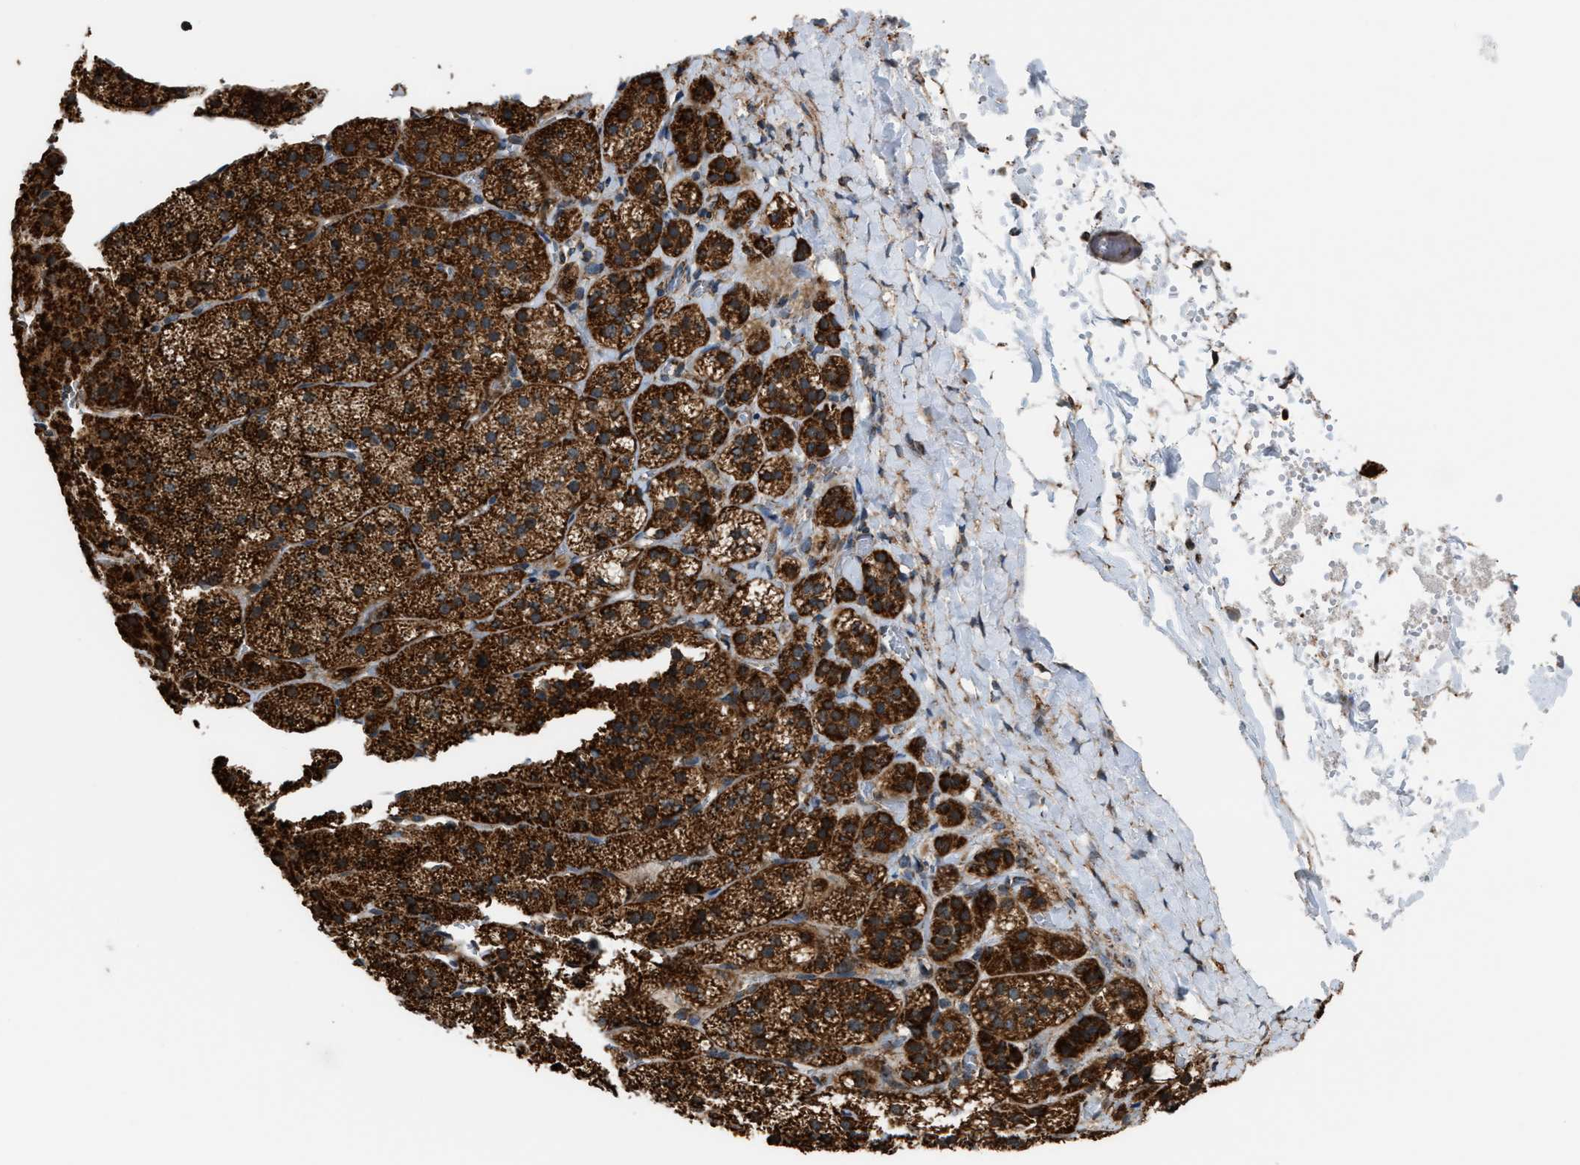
{"staining": {"intensity": "strong", "quantity": ">75%", "location": "cytoplasmic/membranous"}, "tissue": "adrenal gland", "cell_type": "Glandular cells", "image_type": "normal", "snomed": [{"axis": "morphology", "description": "Normal tissue, NOS"}, {"axis": "topography", "description": "Adrenal gland"}], "caption": "This histopathology image reveals benign adrenal gland stained with immunohistochemistry (IHC) to label a protein in brown. The cytoplasmic/membranous of glandular cells show strong positivity for the protein. Nuclei are counter-stained blue.", "gene": "SGSM2", "patient": {"sex": "female", "age": 44}}